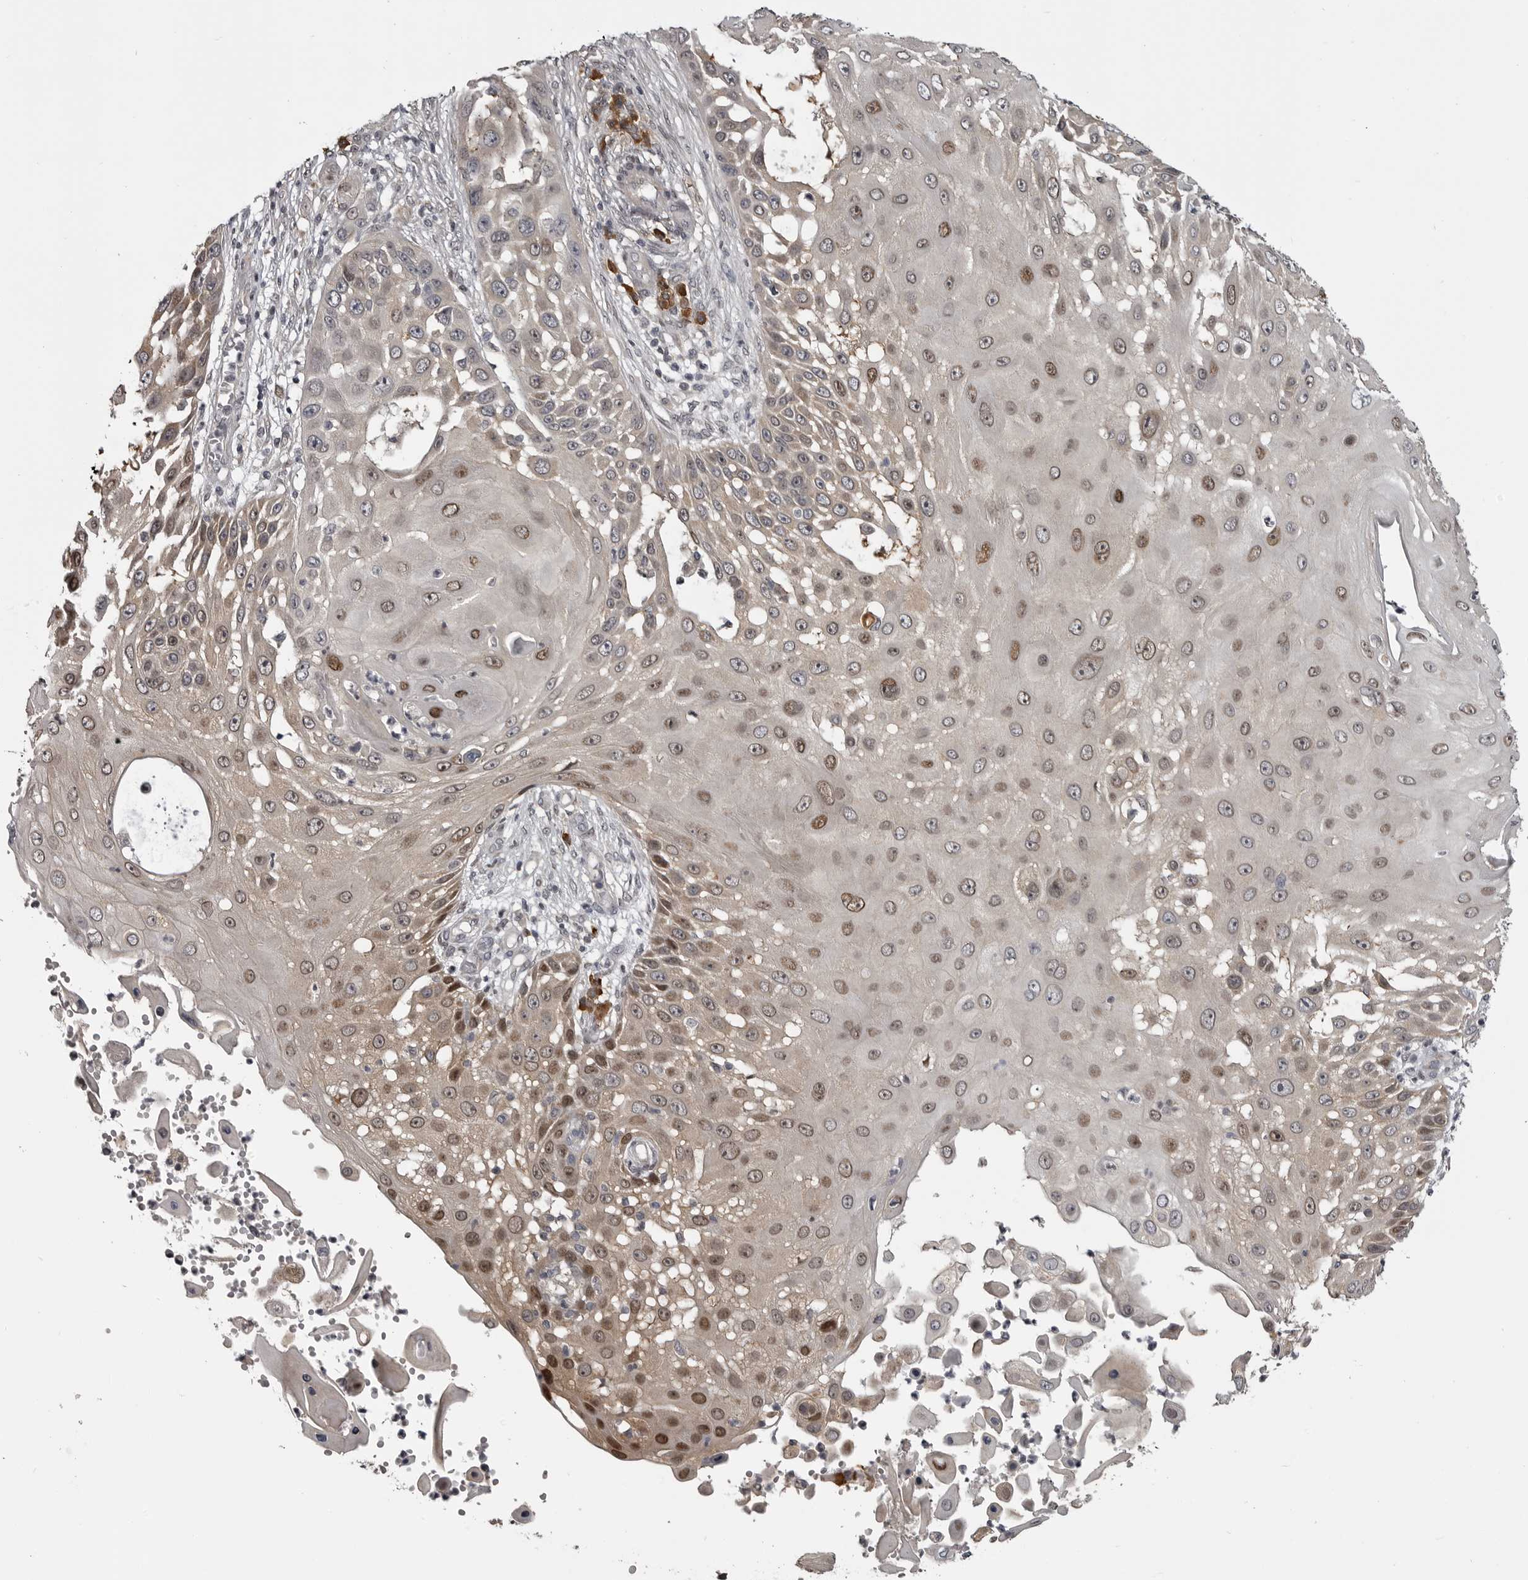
{"staining": {"intensity": "moderate", "quantity": "25%-75%", "location": "nuclear"}, "tissue": "skin cancer", "cell_type": "Tumor cells", "image_type": "cancer", "snomed": [{"axis": "morphology", "description": "Squamous cell carcinoma, NOS"}, {"axis": "topography", "description": "Skin"}], "caption": "Human skin squamous cell carcinoma stained for a protein (brown) displays moderate nuclear positive expression in approximately 25%-75% of tumor cells.", "gene": "SNX16", "patient": {"sex": "female", "age": 44}}